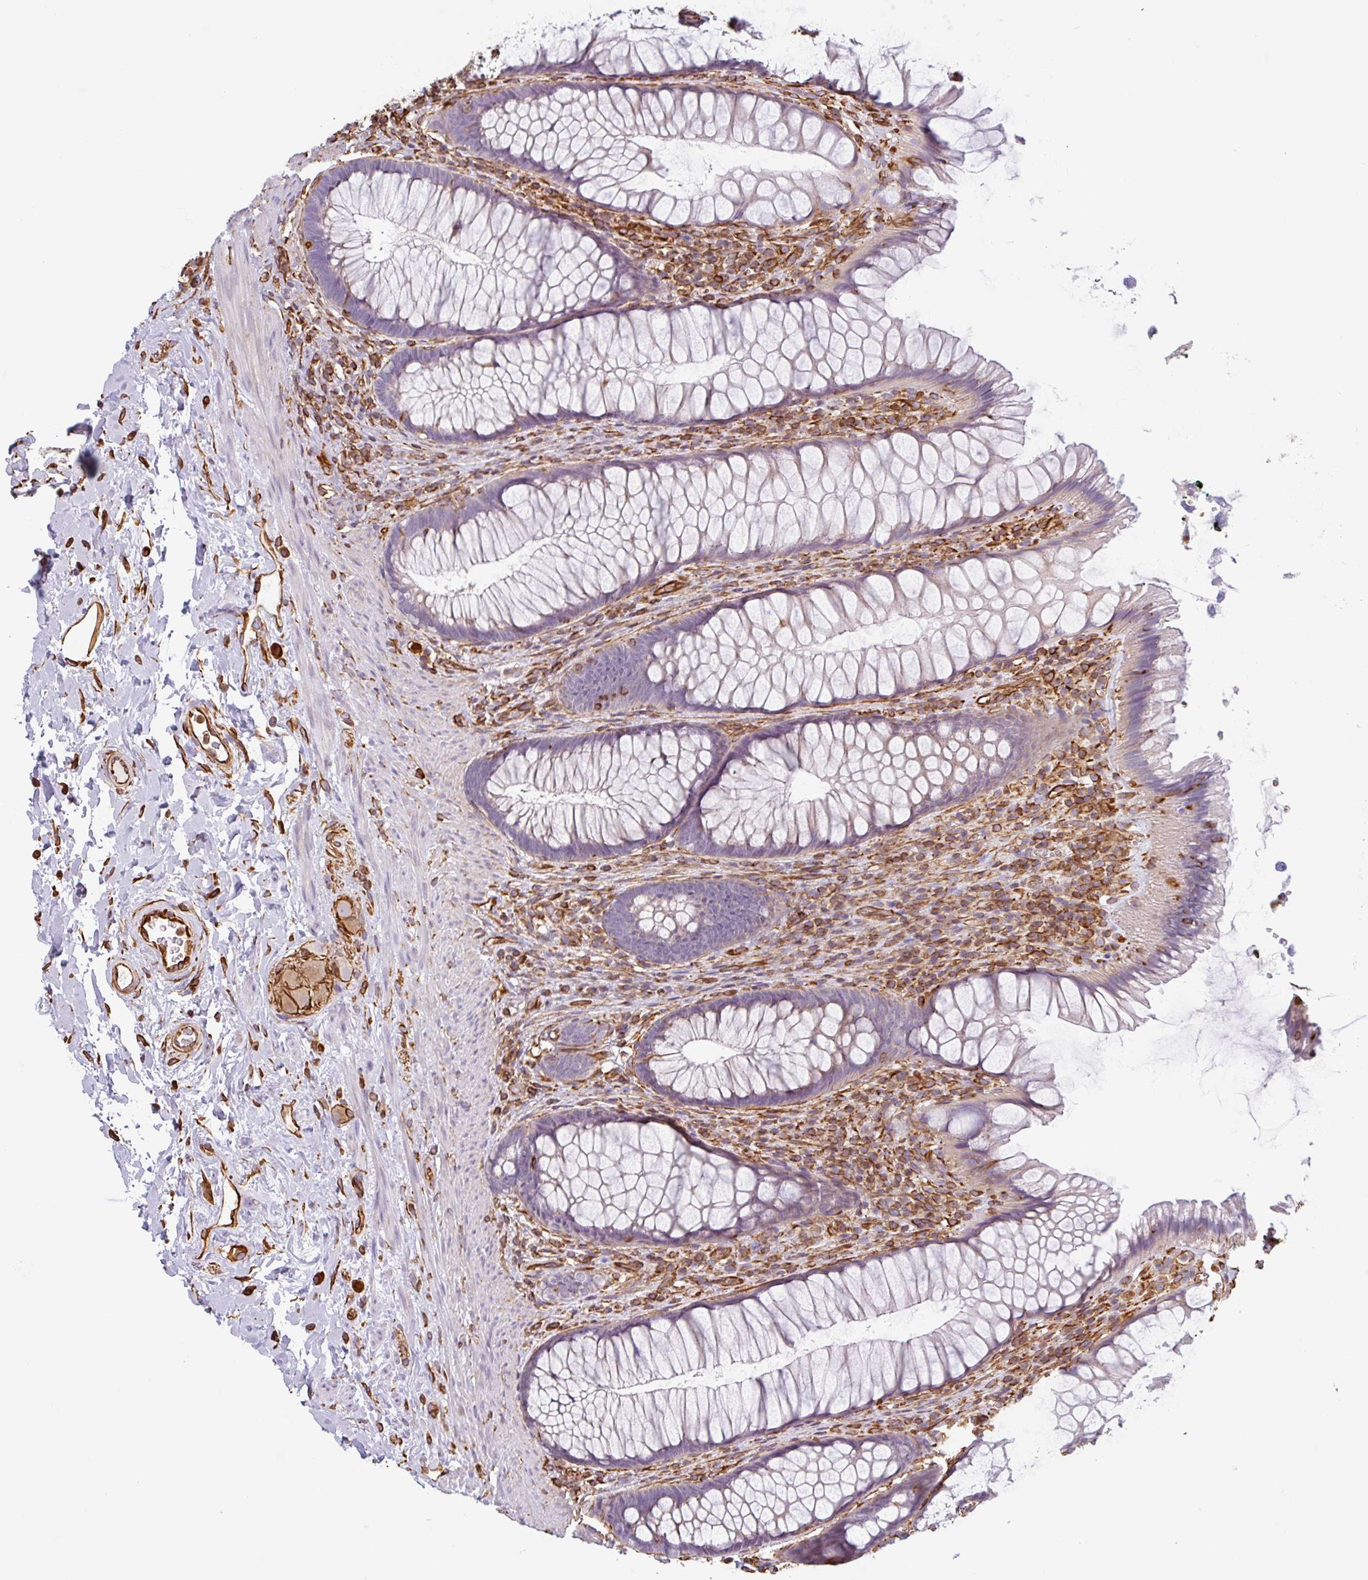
{"staining": {"intensity": "negative", "quantity": "none", "location": "none"}, "tissue": "rectum", "cell_type": "Glandular cells", "image_type": "normal", "snomed": [{"axis": "morphology", "description": "Normal tissue, NOS"}, {"axis": "topography", "description": "Rectum"}], "caption": "High magnification brightfield microscopy of unremarkable rectum stained with DAB (3,3'-diaminobenzidine) (brown) and counterstained with hematoxylin (blue): glandular cells show no significant staining.", "gene": "PPFIA1", "patient": {"sex": "male", "age": 53}}